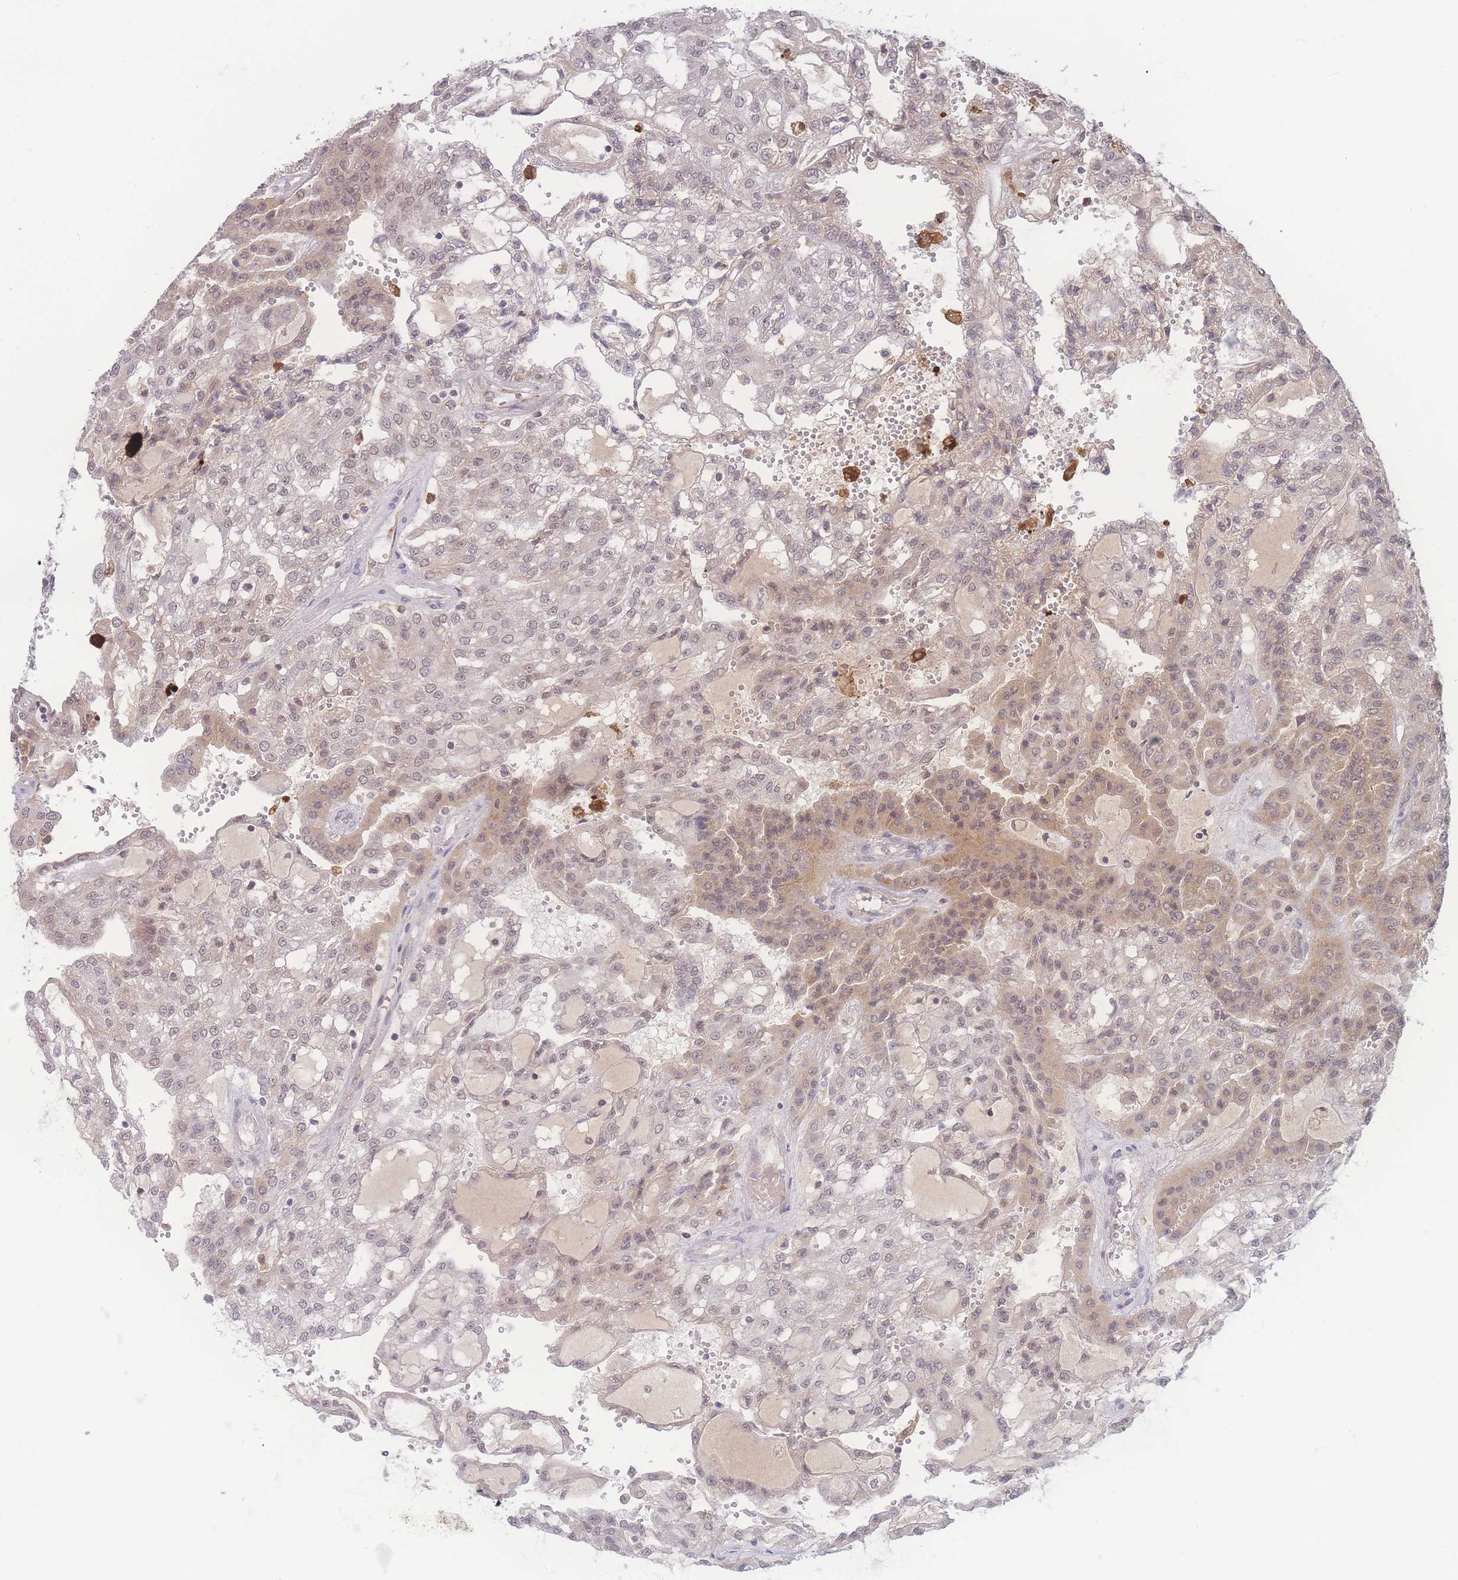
{"staining": {"intensity": "weak", "quantity": "25%-75%", "location": "cytoplasmic/membranous,nuclear"}, "tissue": "renal cancer", "cell_type": "Tumor cells", "image_type": "cancer", "snomed": [{"axis": "morphology", "description": "Adenocarcinoma, NOS"}, {"axis": "topography", "description": "Kidney"}], "caption": "A histopathology image of renal cancer stained for a protein exhibits weak cytoplasmic/membranous and nuclear brown staining in tumor cells. (IHC, brightfield microscopy, high magnification).", "gene": "RAVER1", "patient": {"sex": "male", "age": 63}}